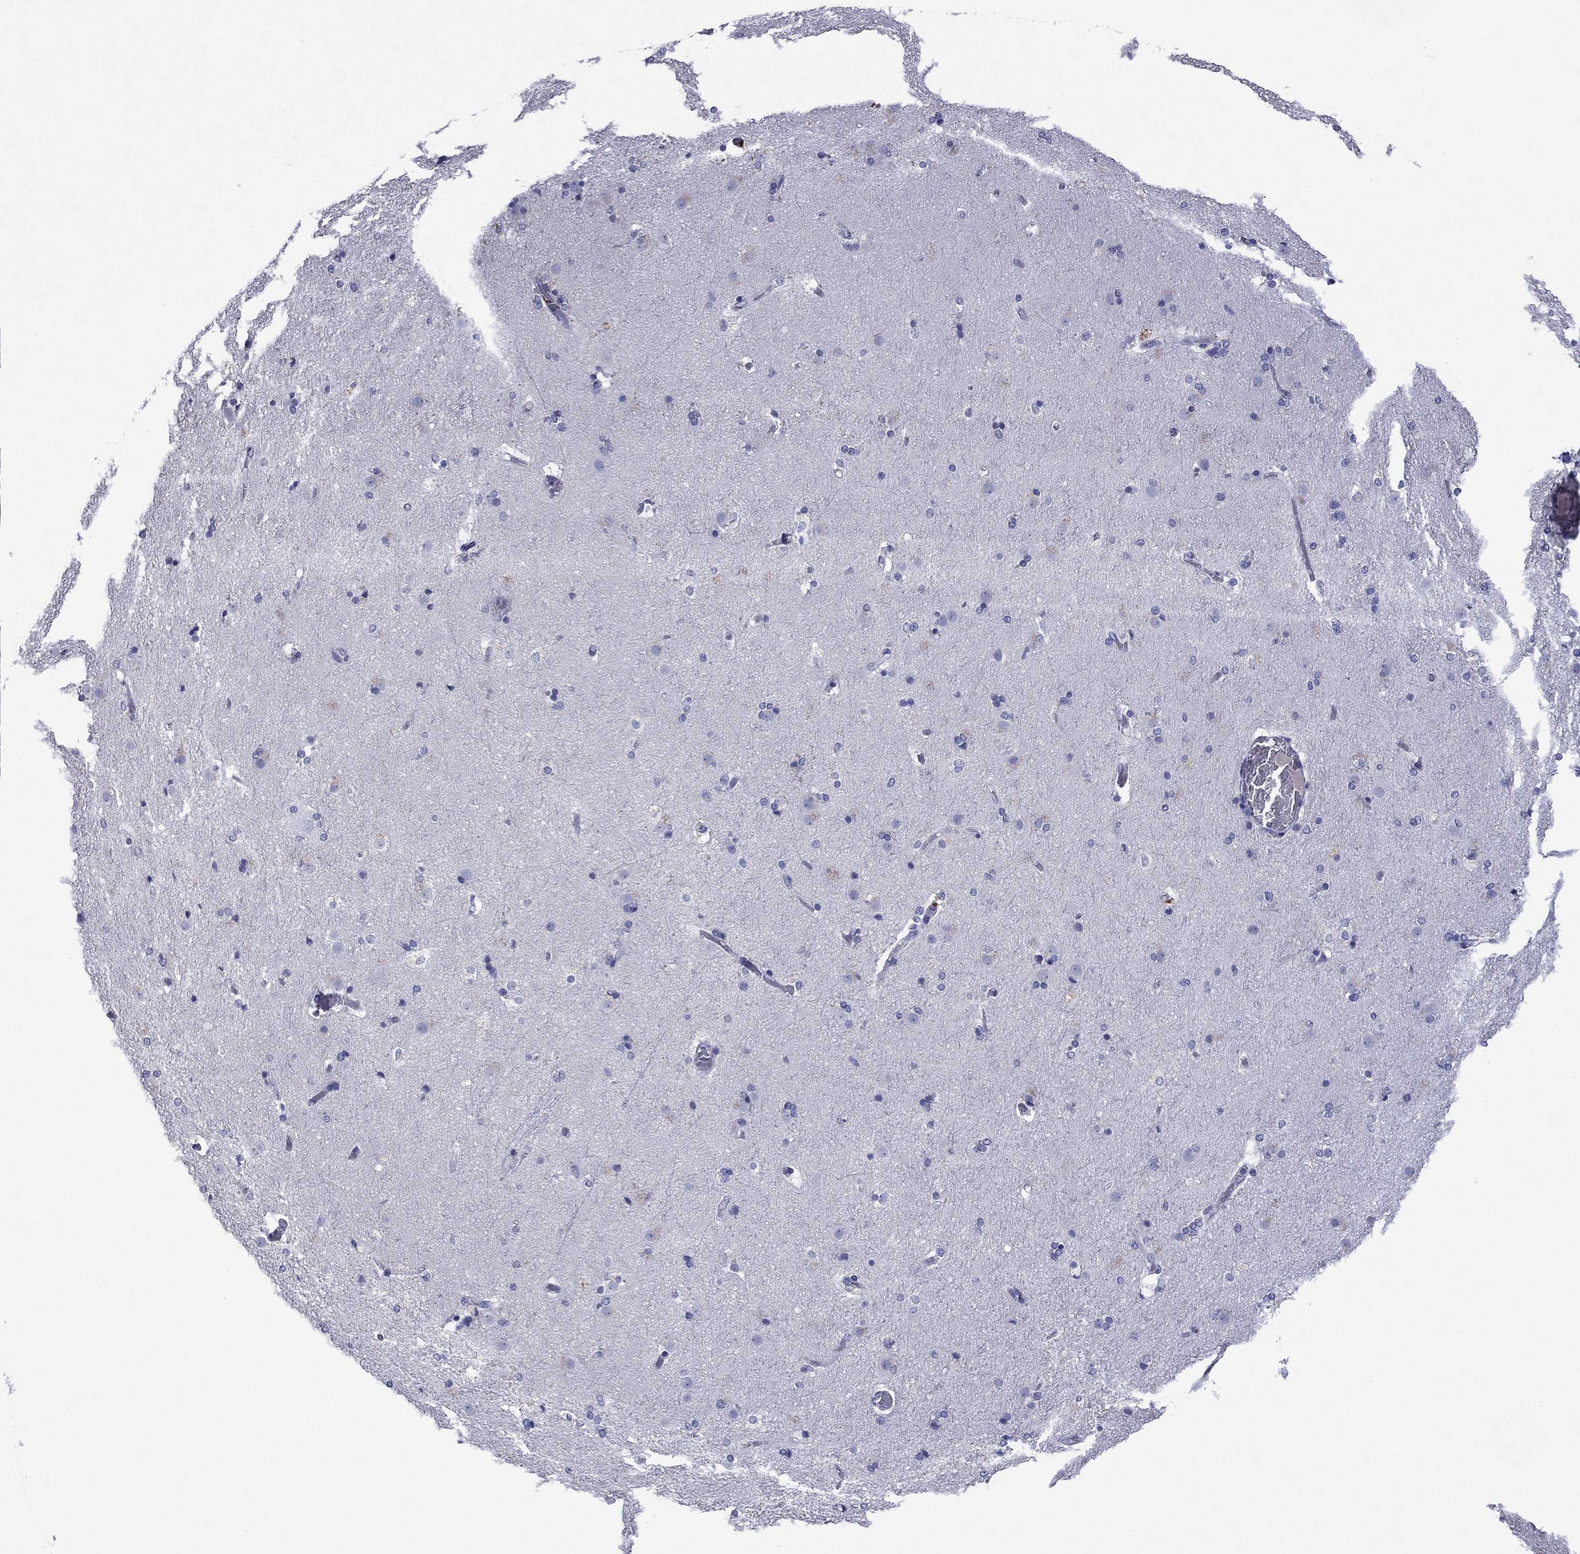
{"staining": {"intensity": "negative", "quantity": "none", "location": "none"}, "tissue": "caudate", "cell_type": "Glial cells", "image_type": "normal", "snomed": [{"axis": "morphology", "description": "Normal tissue, NOS"}, {"axis": "topography", "description": "Lateral ventricle wall"}], "caption": "Human caudate stained for a protein using immunohistochemistry (IHC) demonstrates no positivity in glial cells.", "gene": "CFAP119", "patient": {"sex": "female", "age": 71}}